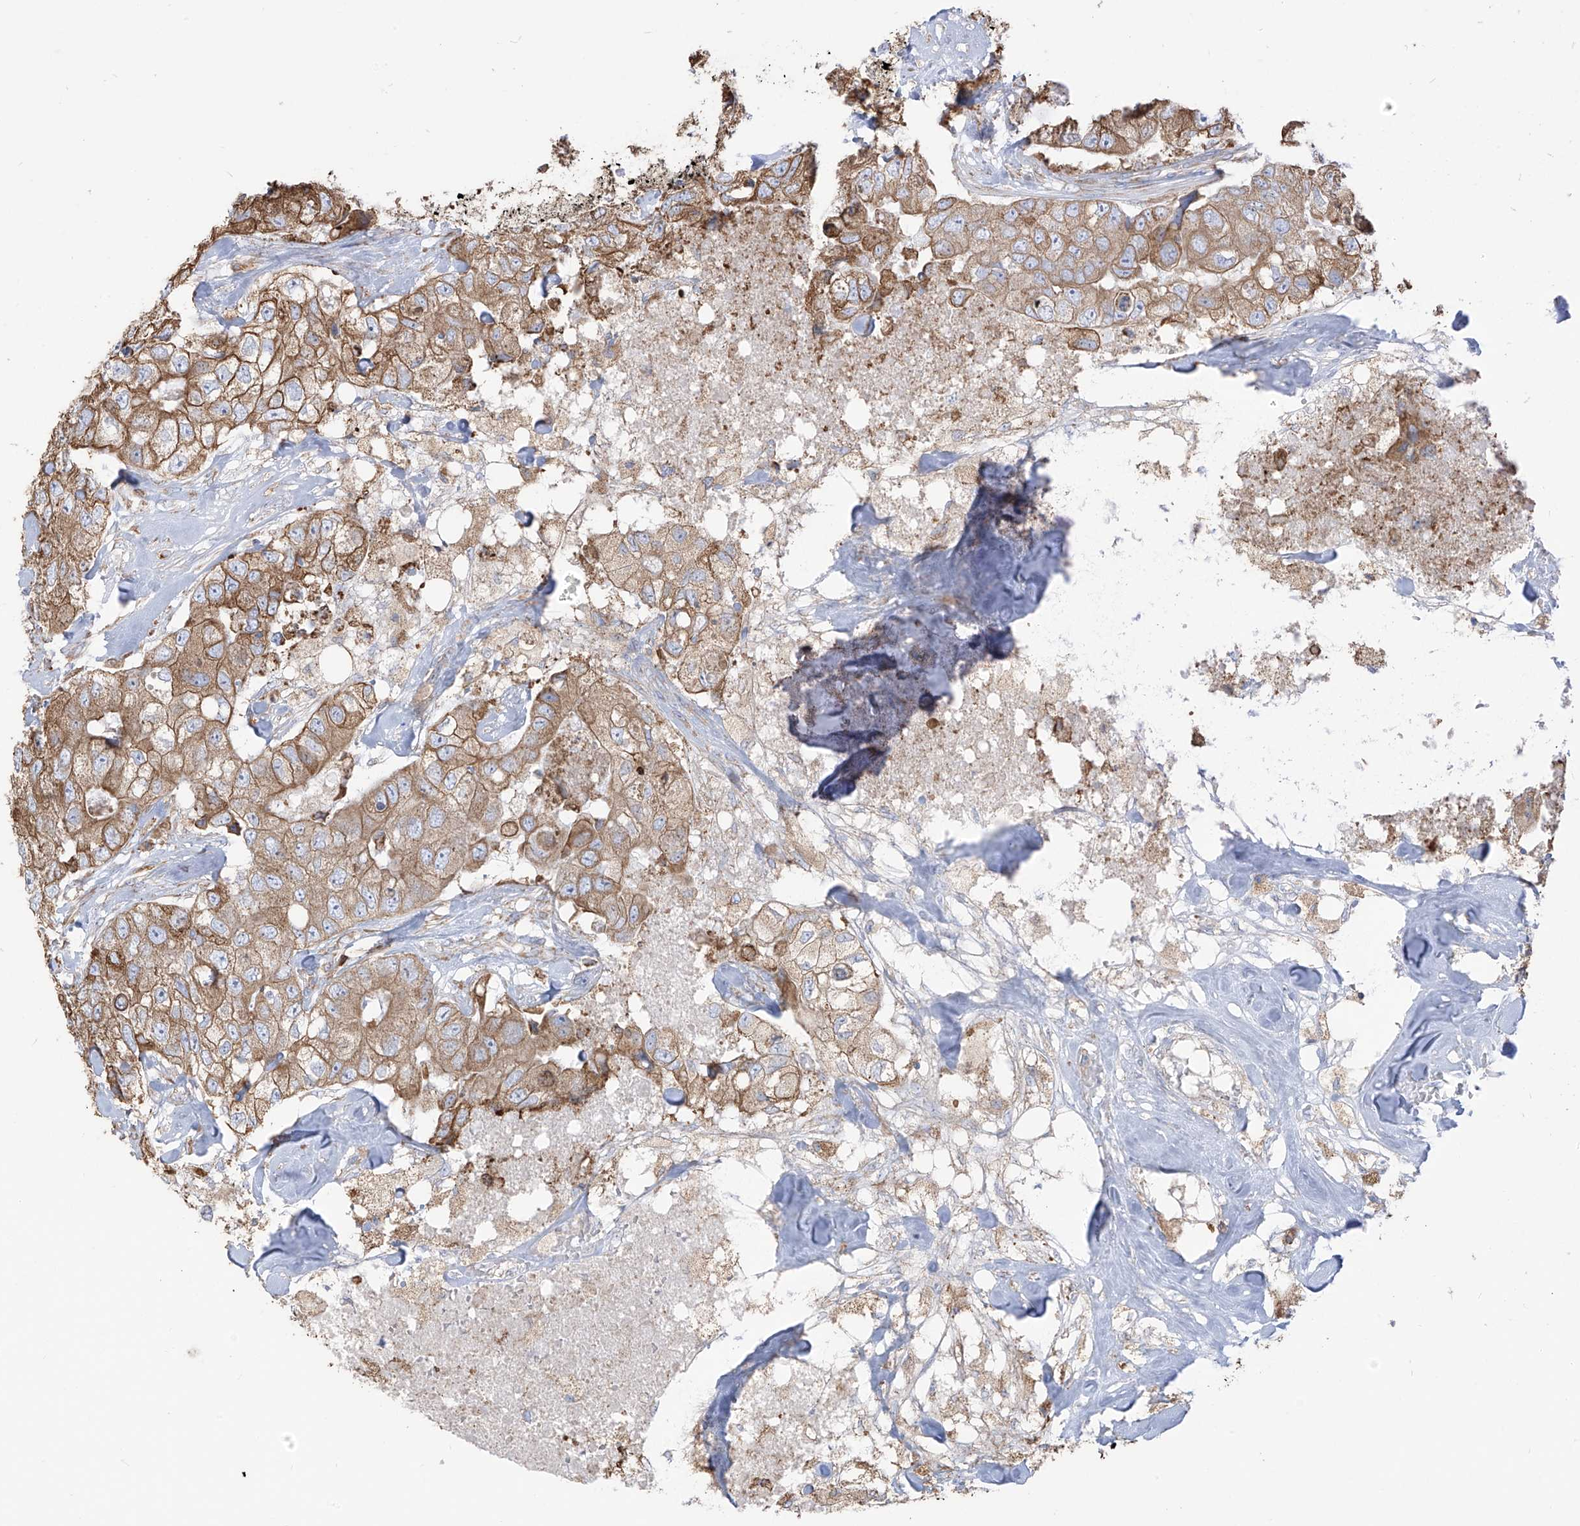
{"staining": {"intensity": "moderate", "quantity": ">75%", "location": "cytoplasmic/membranous"}, "tissue": "breast cancer", "cell_type": "Tumor cells", "image_type": "cancer", "snomed": [{"axis": "morphology", "description": "Duct carcinoma"}, {"axis": "topography", "description": "Breast"}], "caption": "About >75% of tumor cells in human breast cancer display moderate cytoplasmic/membranous protein expression as visualized by brown immunohistochemical staining.", "gene": "PDIA6", "patient": {"sex": "female", "age": 62}}